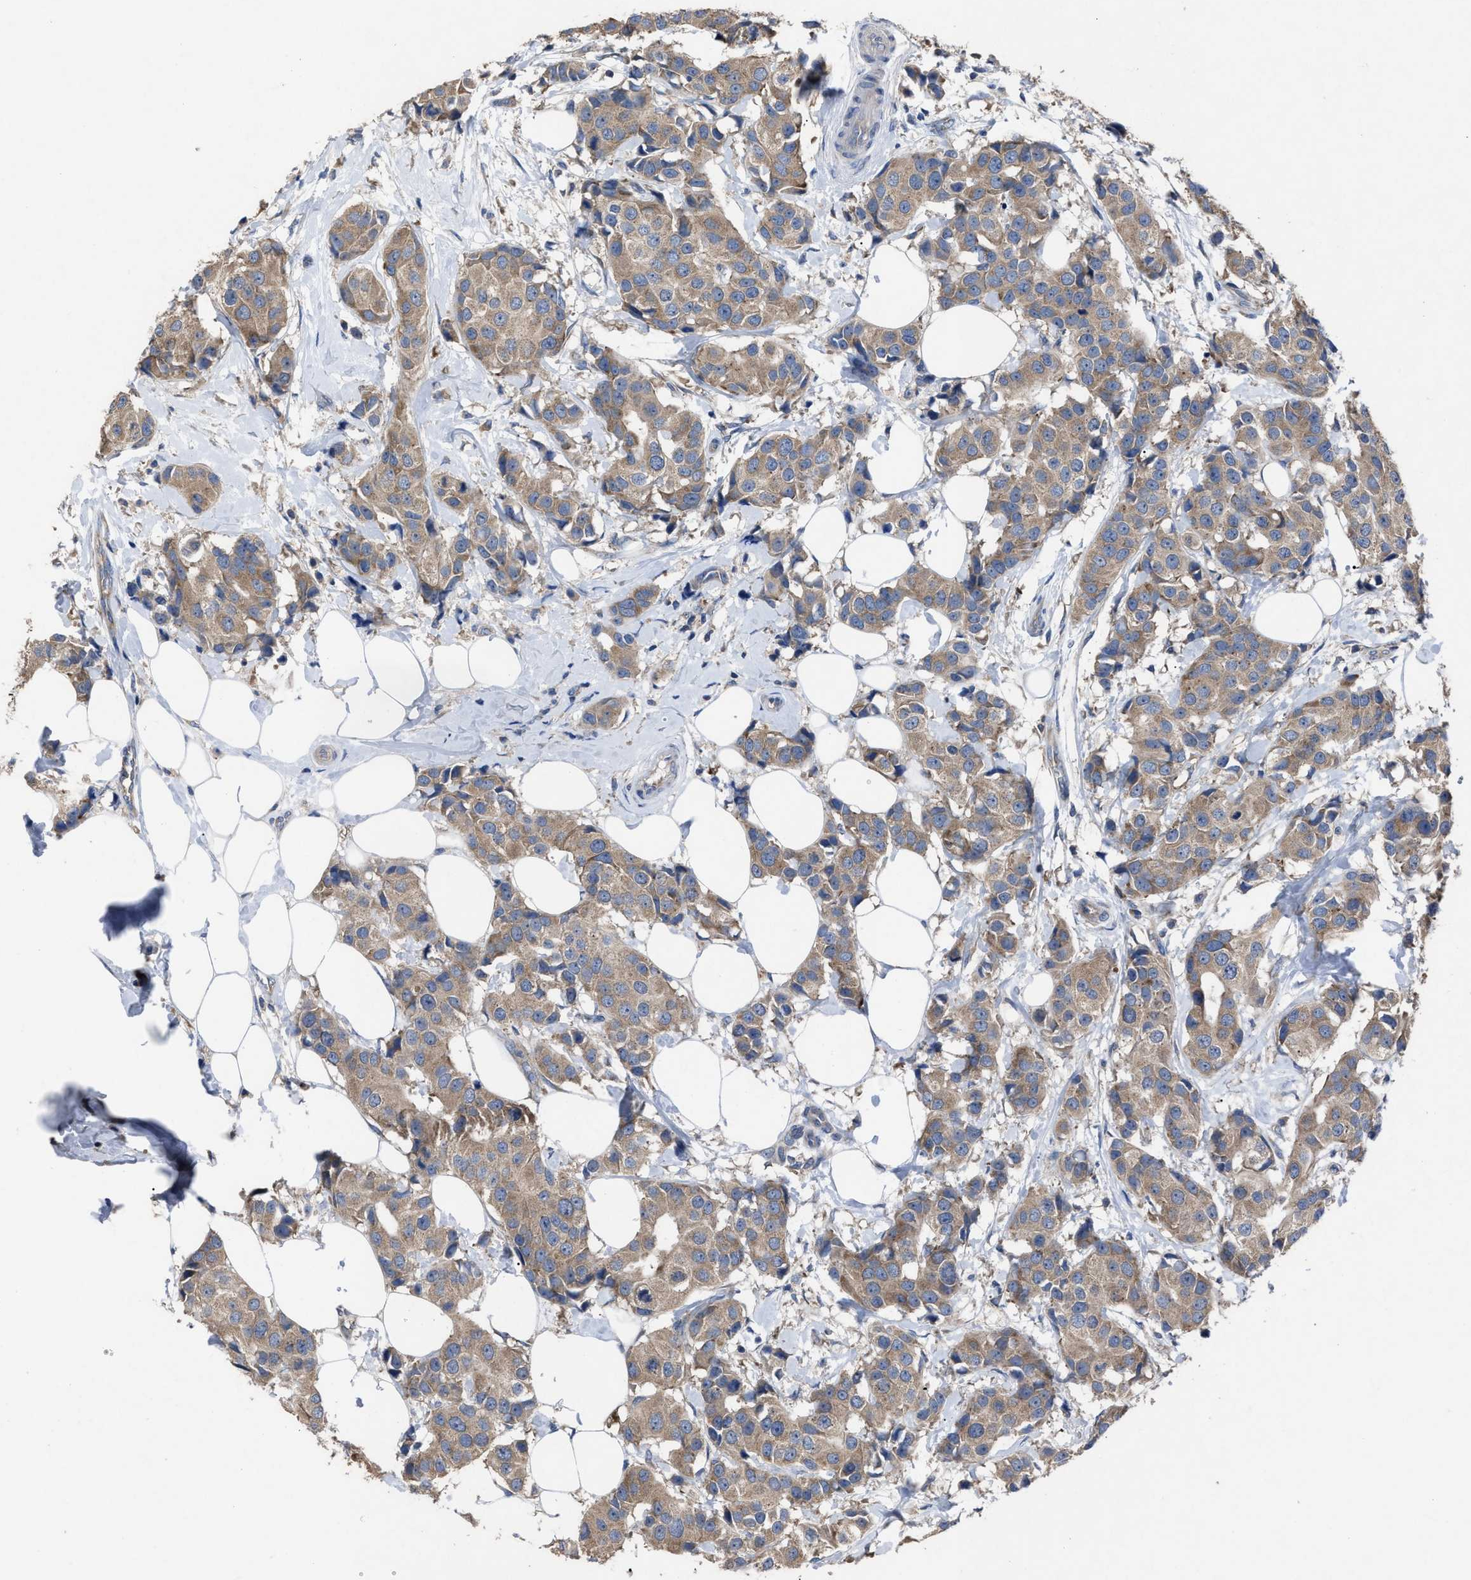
{"staining": {"intensity": "moderate", "quantity": ">75%", "location": "cytoplasmic/membranous"}, "tissue": "breast cancer", "cell_type": "Tumor cells", "image_type": "cancer", "snomed": [{"axis": "morphology", "description": "Normal tissue, NOS"}, {"axis": "morphology", "description": "Duct carcinoma"}, {"axis": "topography", "description": "Breast"}], "caption": "Breast cancer tissue displays moderate cytoplasmic/membranous expression in about >75% of tumor cells, visualized by immunohistochemistry.", "gene": "UPF1", "patient": {"sex": "female", "age": 39}}